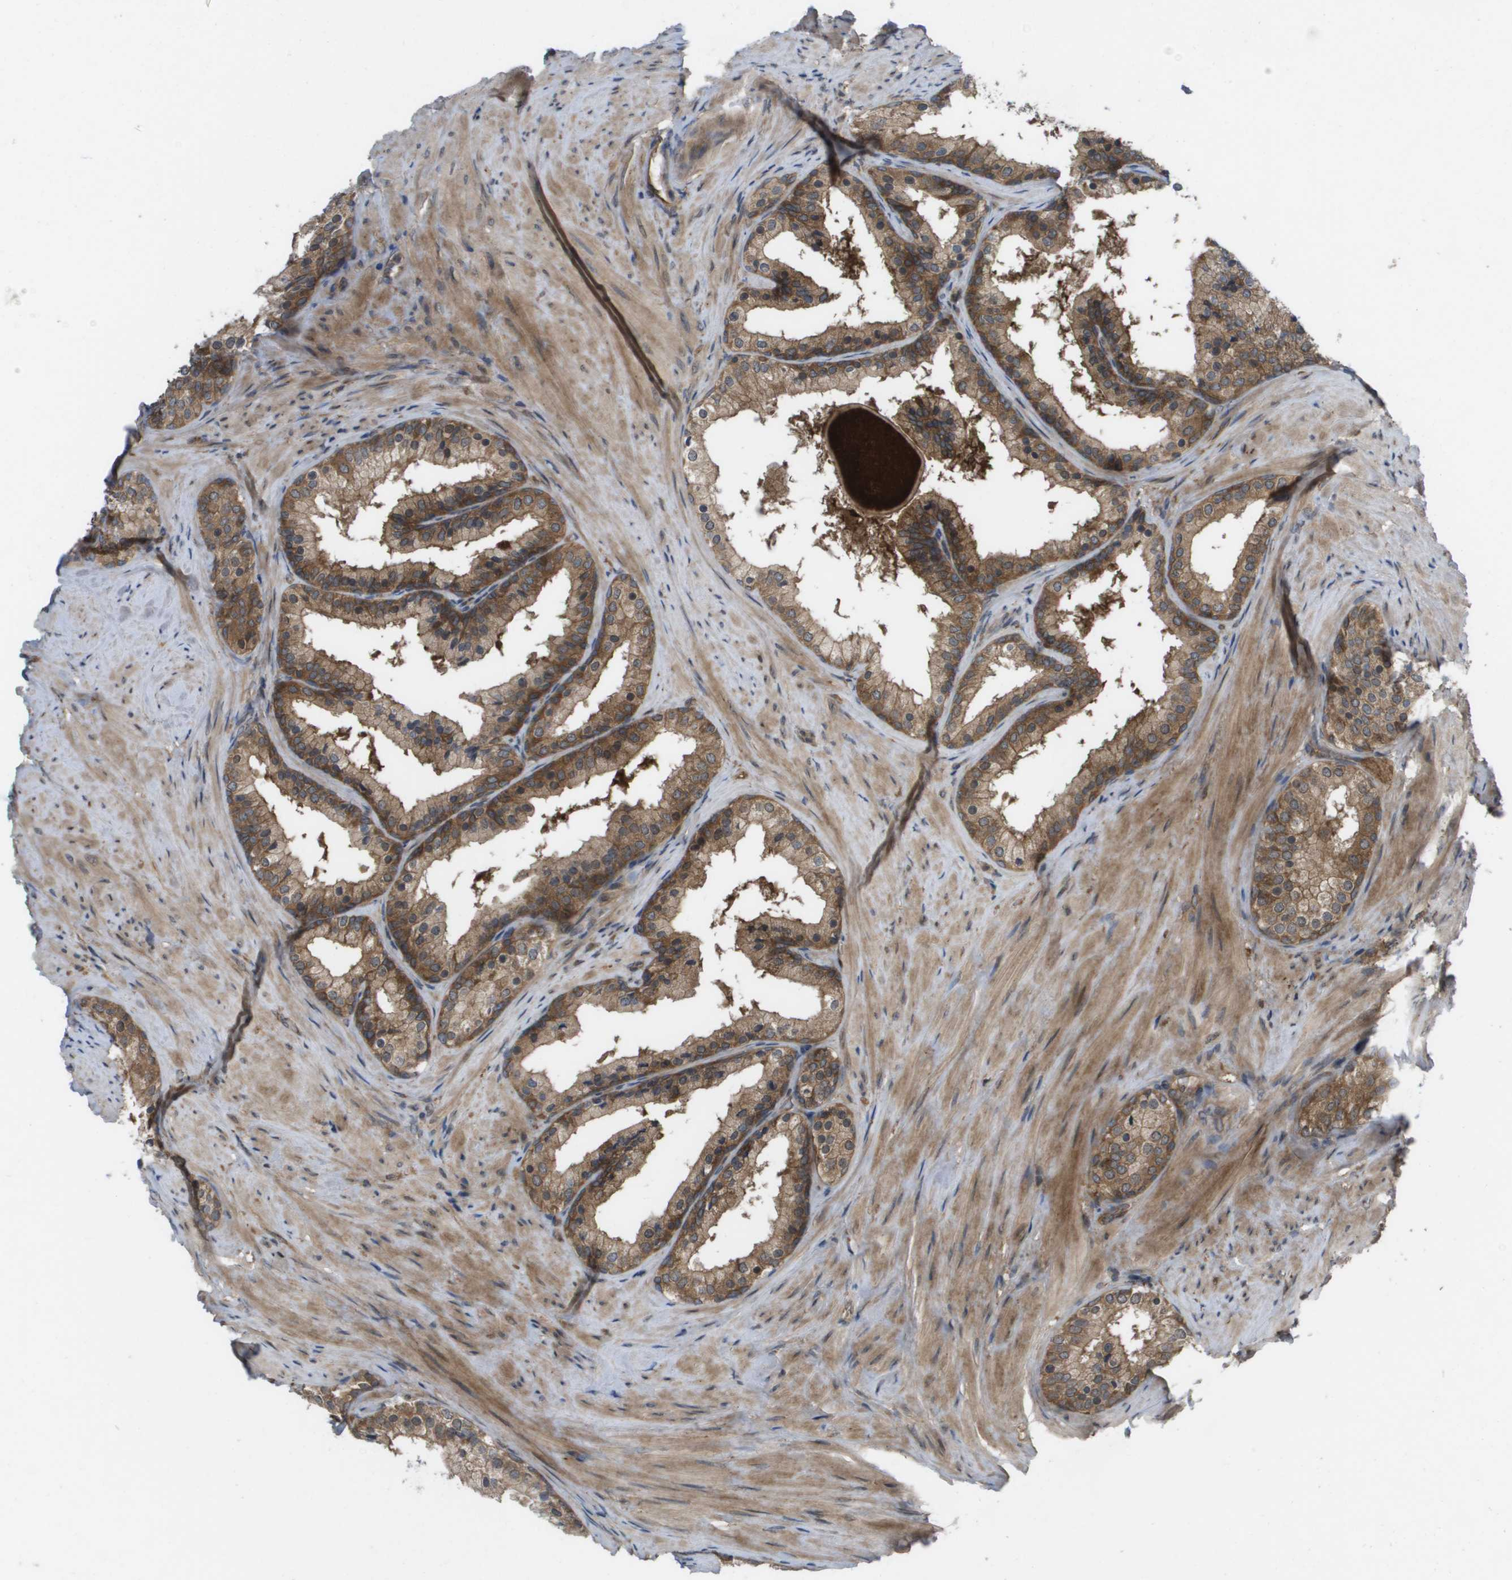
{"staining": {"intensity": "moderate", "quantity": ">75%", "location": "cytoplasmic/membranous"}, "tissue": "prostate cancer", "cell_type": "Tumor cells", "image_type": "cancer", "snomed": [{"axis": "morphology", "description": "Adenocarcinoma, Low grade"}, {"axis": "topography", "description": "Prostate"}], "caption": "This photomicrograph shows prostate cancer stained with IHC to label a protein in brown. The cytoplasmic/membranous of tumor cells show moderate positivity for the protein. Nuclei are counter-stained blue.", "gene": "CTPS2", "patient": {"sex": "male", "age": 69}}